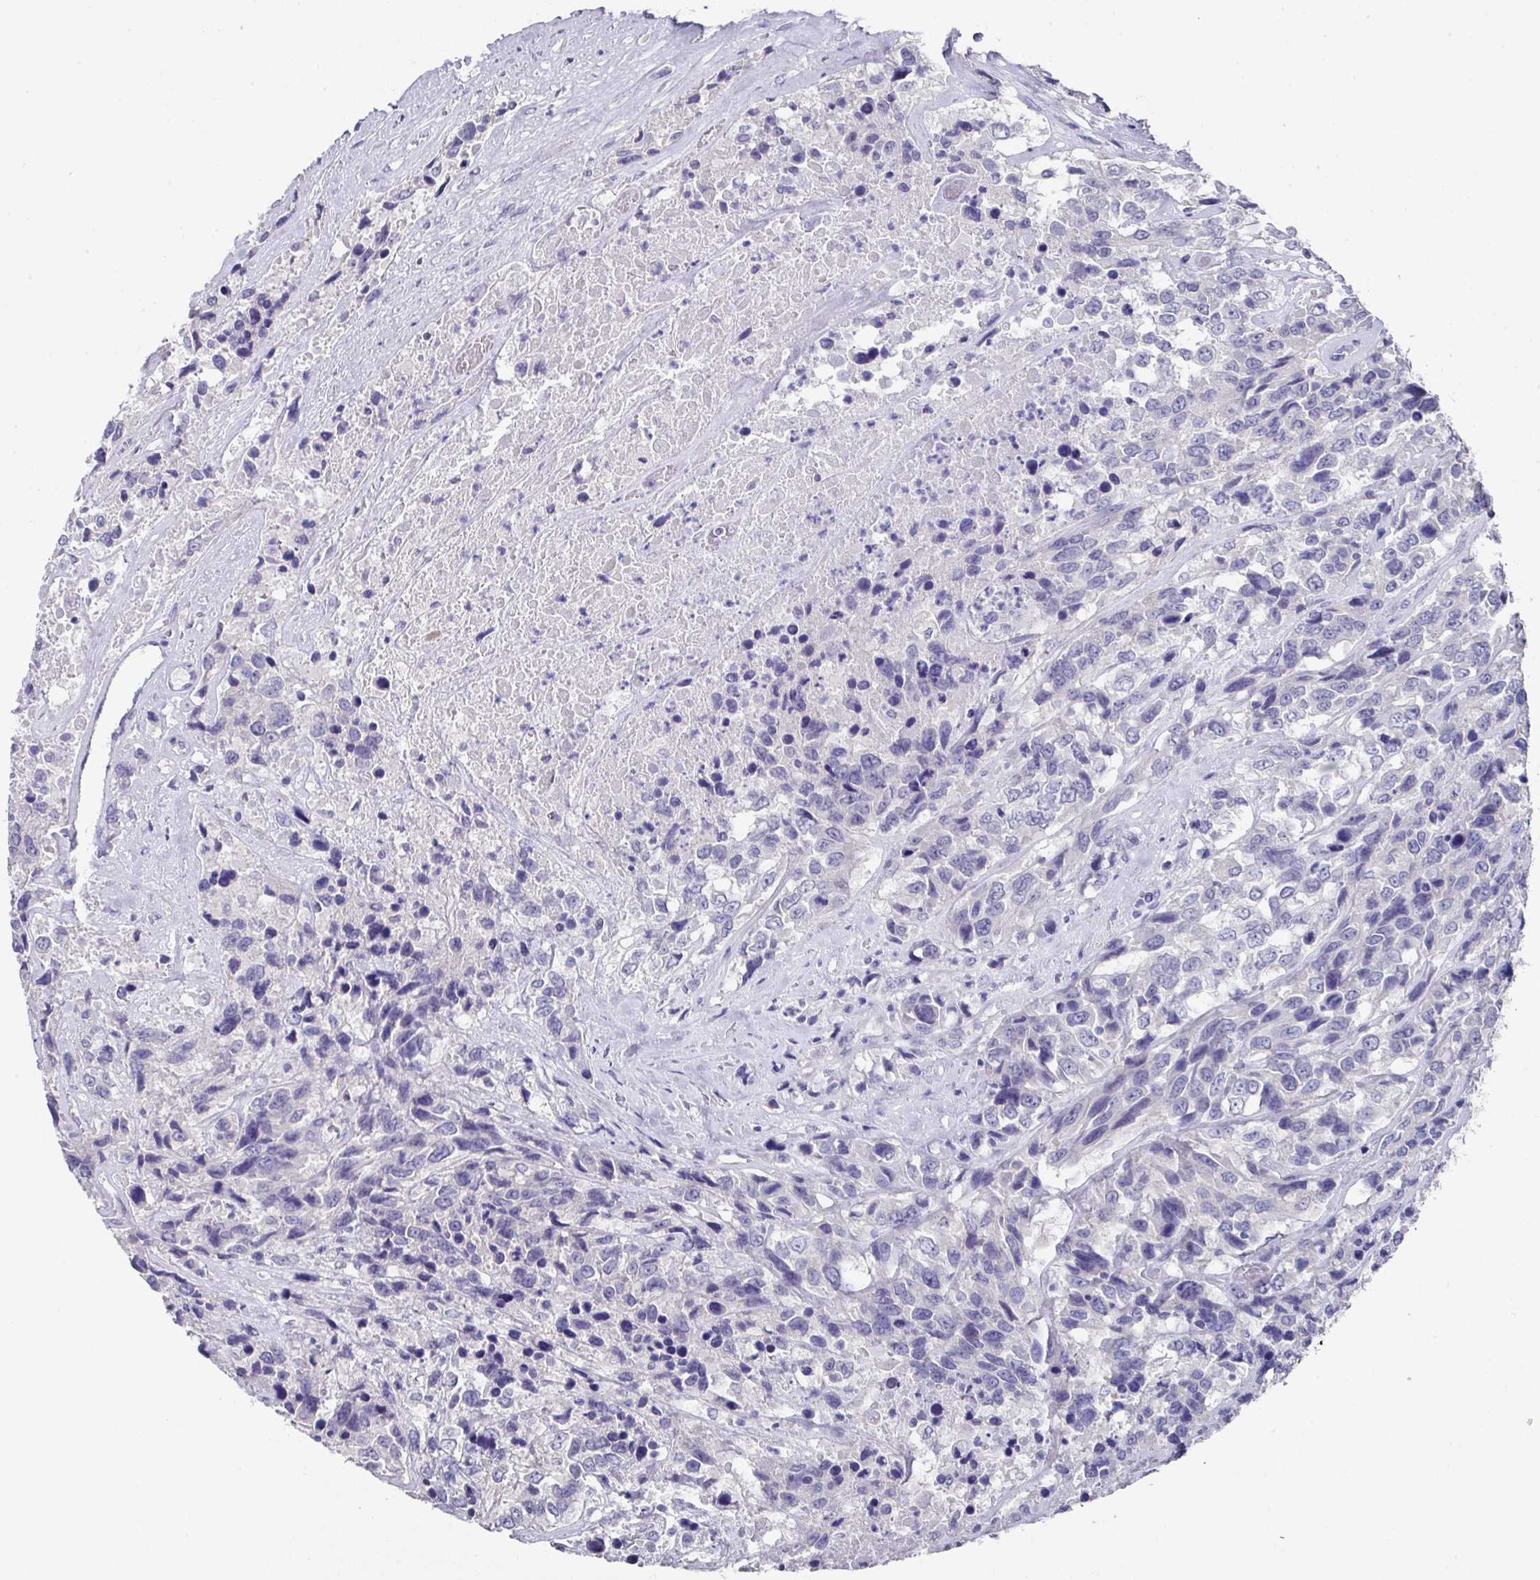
{"staining": {"intensity": "negative", "quantity": "none", "location": "none"}, "tissue": "urothelial cancer", "cell_type": "Tumor cells", "image_type": "cancer", "snomed": [{"axis": "morphology", "description": "Urothelial carcinoma, High grade"}, {"axis": "topography", "description": "Urinary bladder"}], "caption": "Tumor cells are negative for protein expression in human urothelial cancer.", "gene": "DAZL", "patient": {"sex": "female", "age": 70}}